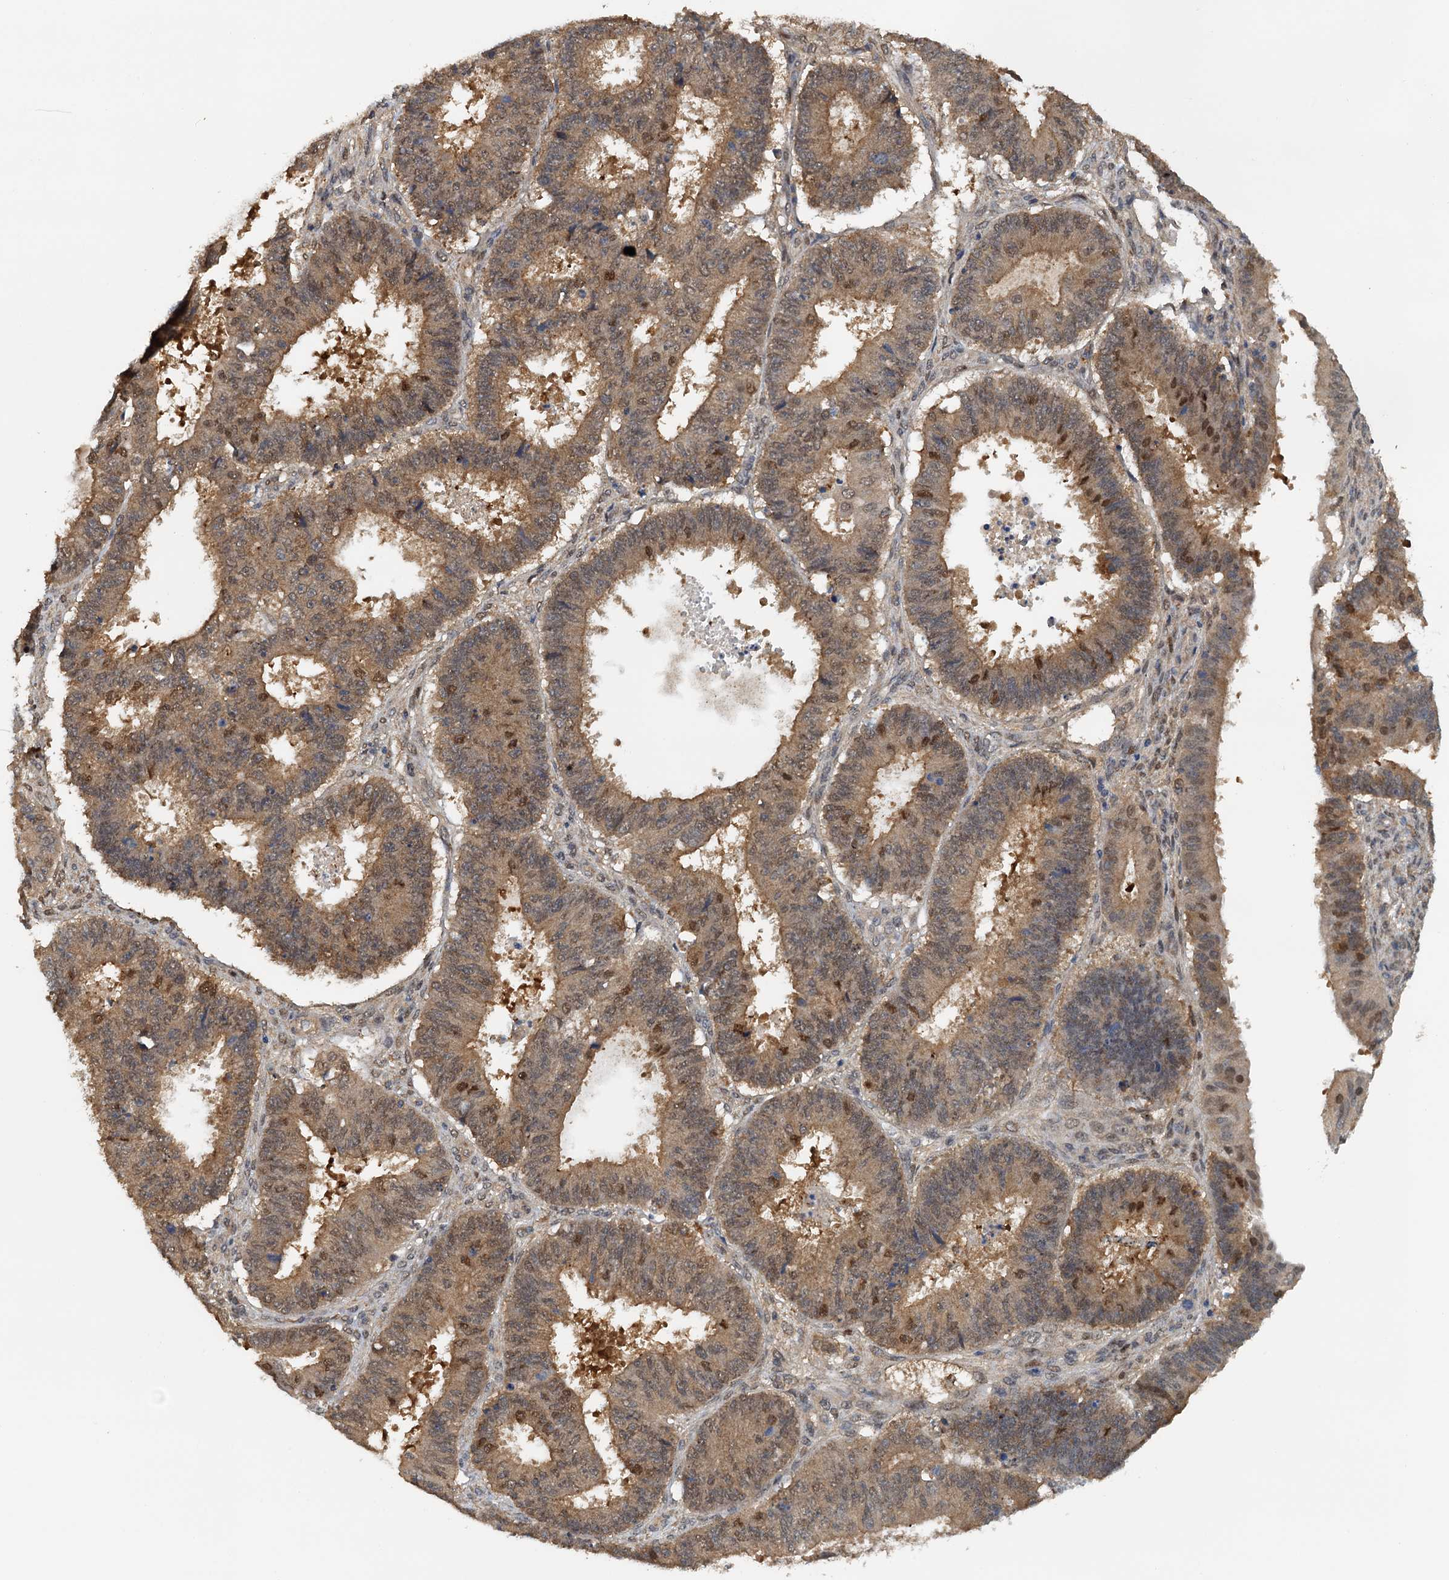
{"staining": {"intensity": "moderate", "quantity": ">75%", "location": "cytoplasmic/membranous,nuclear"}, "tissue": "ovarian cancer", "cell_type": "Tumor cells", "image_type": "cancer", "snomed": [{"axis": "morphology", "description": "Carcinoma, endometroid"}, {"axis": "topography", "description": "Appendix"}, {"axis": "topography", "description": "Ovary"}], "caption": "IHC micrograph of endometroid carcinoma (ovarian) stained for a protein (brown), which demonstrates medium levels of moderate cytoplasmic/membranous and nuclear expression in about >75% of tumor cells.", "gene": "UBL7", "patient": {"sex": "female", "age": 42}}